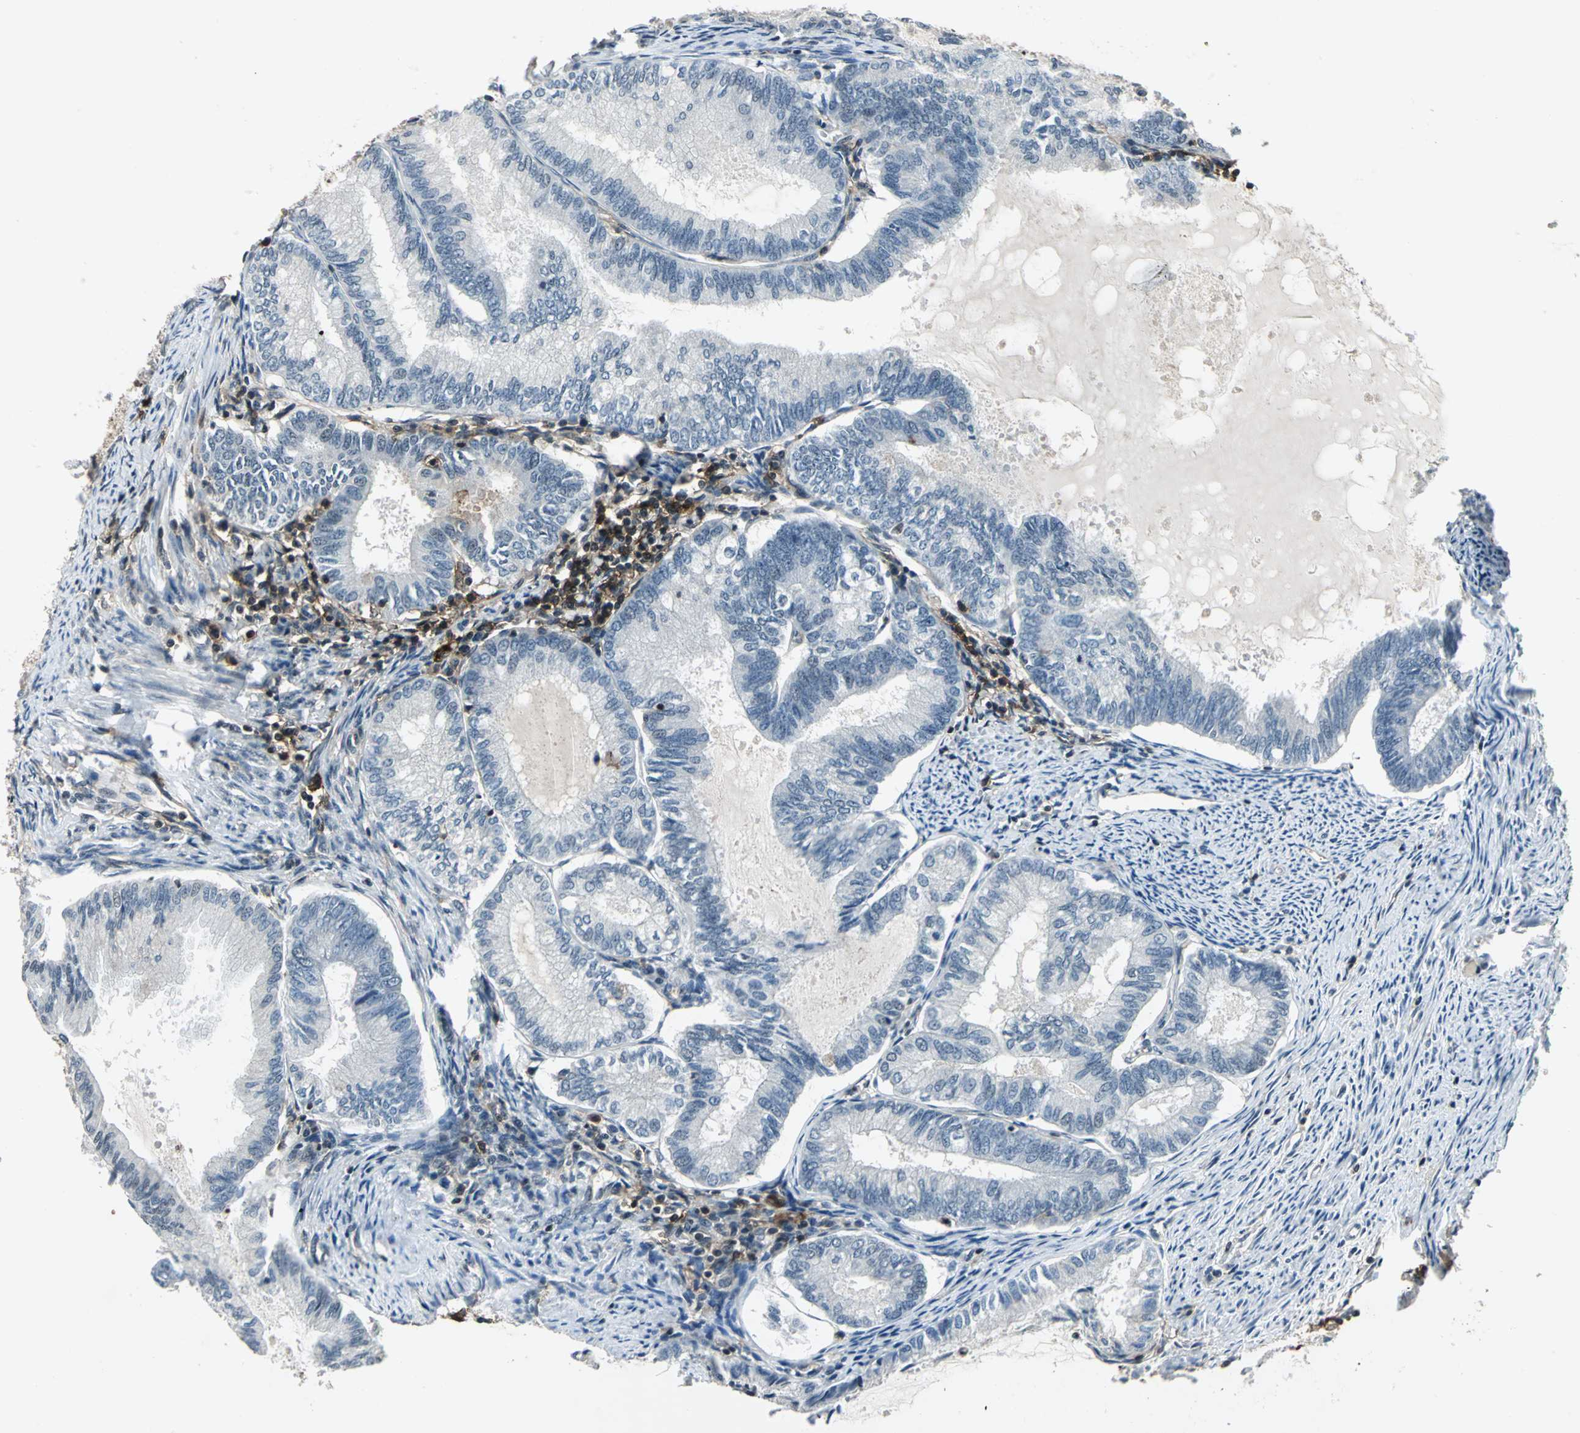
{"staining": {"intensity": "negative", "quantity": "none", "location": "none"}, "tissue": "endometrial cancer", "cell_type": "Tumor cells", "image_type": "cancer", "snomed": [{"axis": "morphology", "description": "Adenocarcinoma, NOS"}, {"axis": "topography", "description": "Endometrium"}], "caption": "Endometrial cancer stained for a protein using immunohistochemistry (IHC) demonstrates no expression tumor cells.", "gene": "NR2C2", "patient": {"sex": "female", "age": 86}}